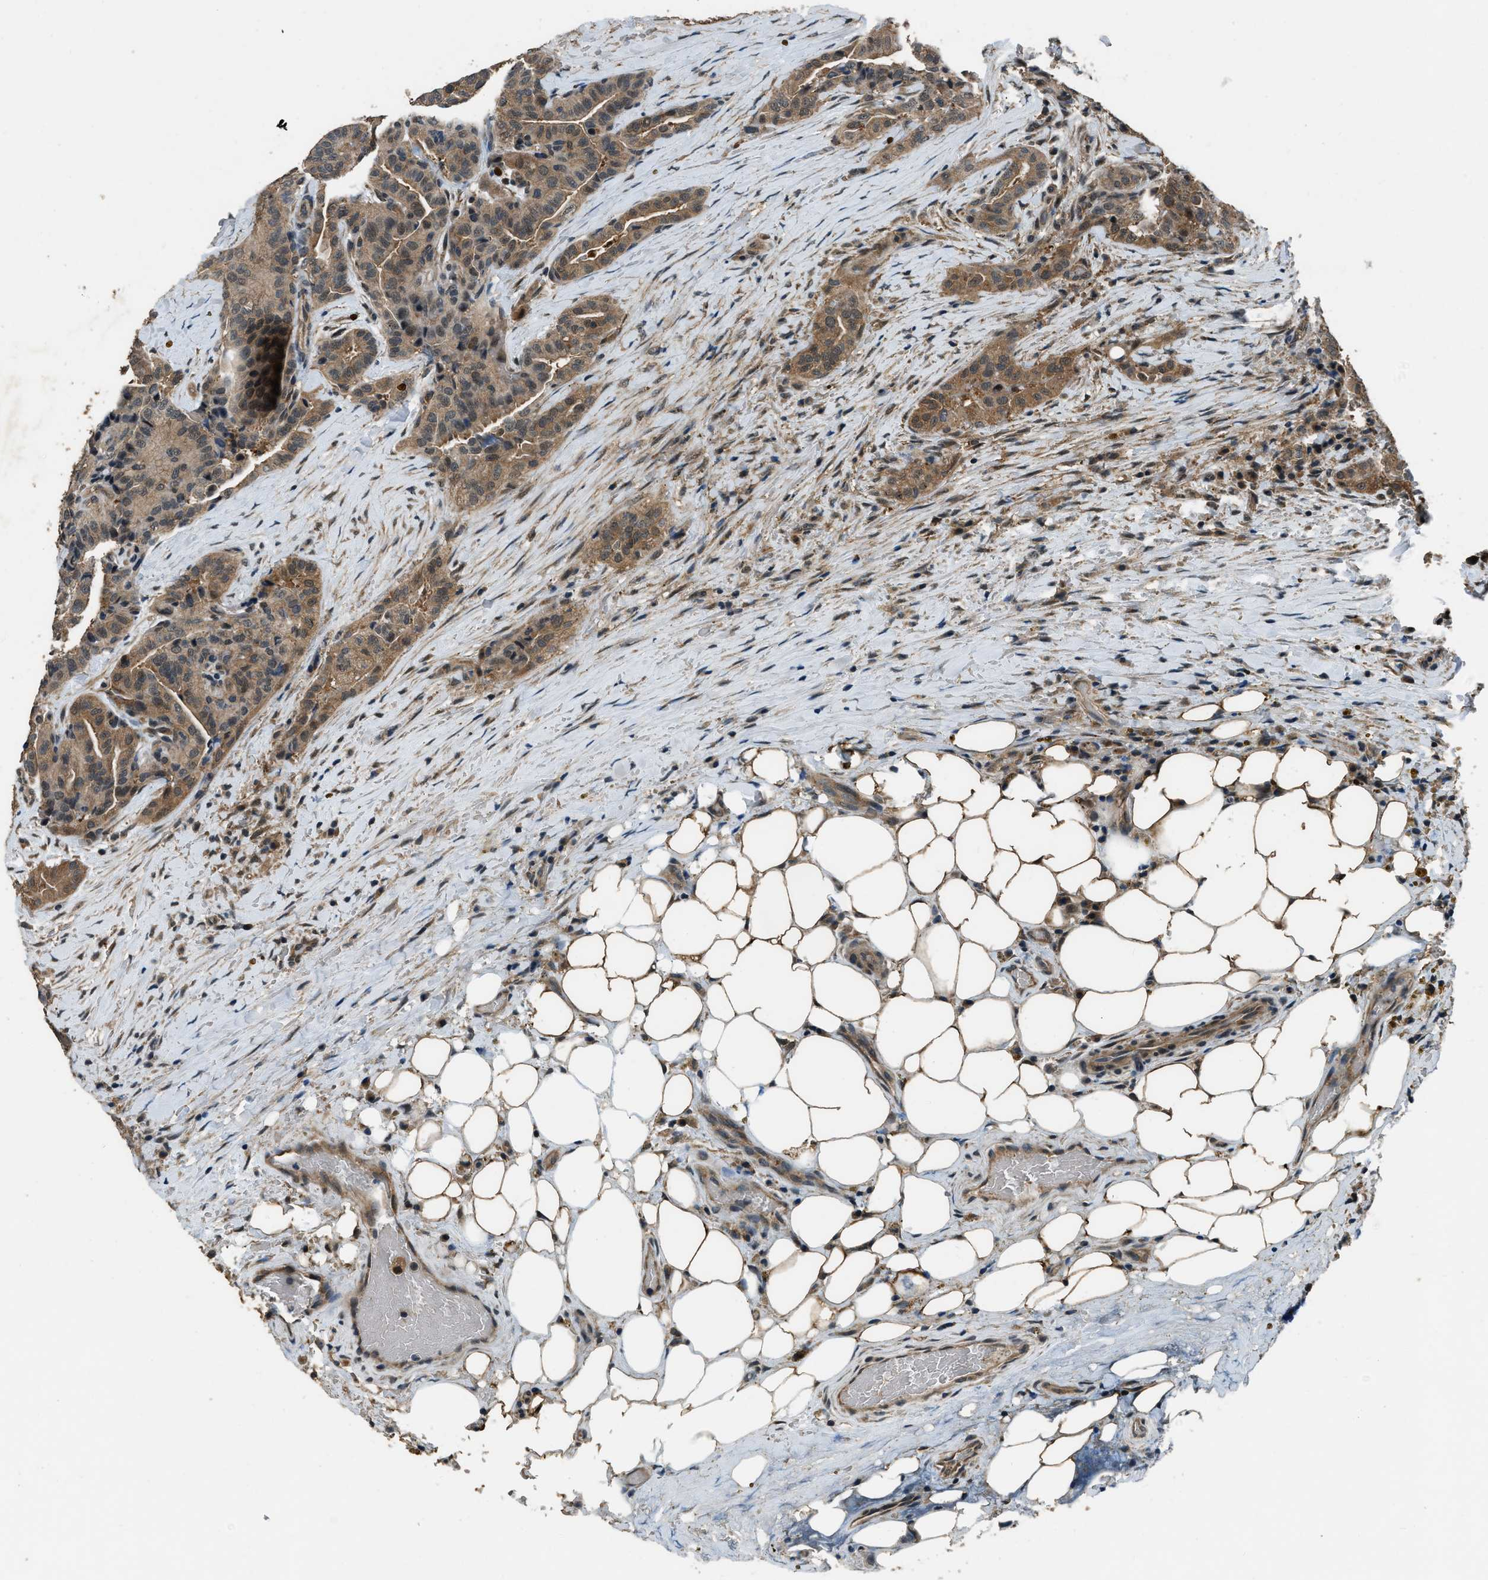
{"staining": {"intensity": "moderate", "quantity": ">75%", "location": "cytoplasmic/membranous"}, "tissue": "thyroid cancer", "cell_type": "Tumor cells", "image_type": "cancer", "snomed": [{"axis": "morphology", "description": "Papillary adenocarcinoma, NOS"}, {"axis": "topography", "description": "Thyroid gland"}], "caption": "Immunohistochemistry (DAB) staining of thyroid cancer shows moderate cytoplasmic/membranous protein staining in approximately >75% of tumor cells.", "gene": "NUDCD3", "patient": {"sex": "male", "age": 77}}